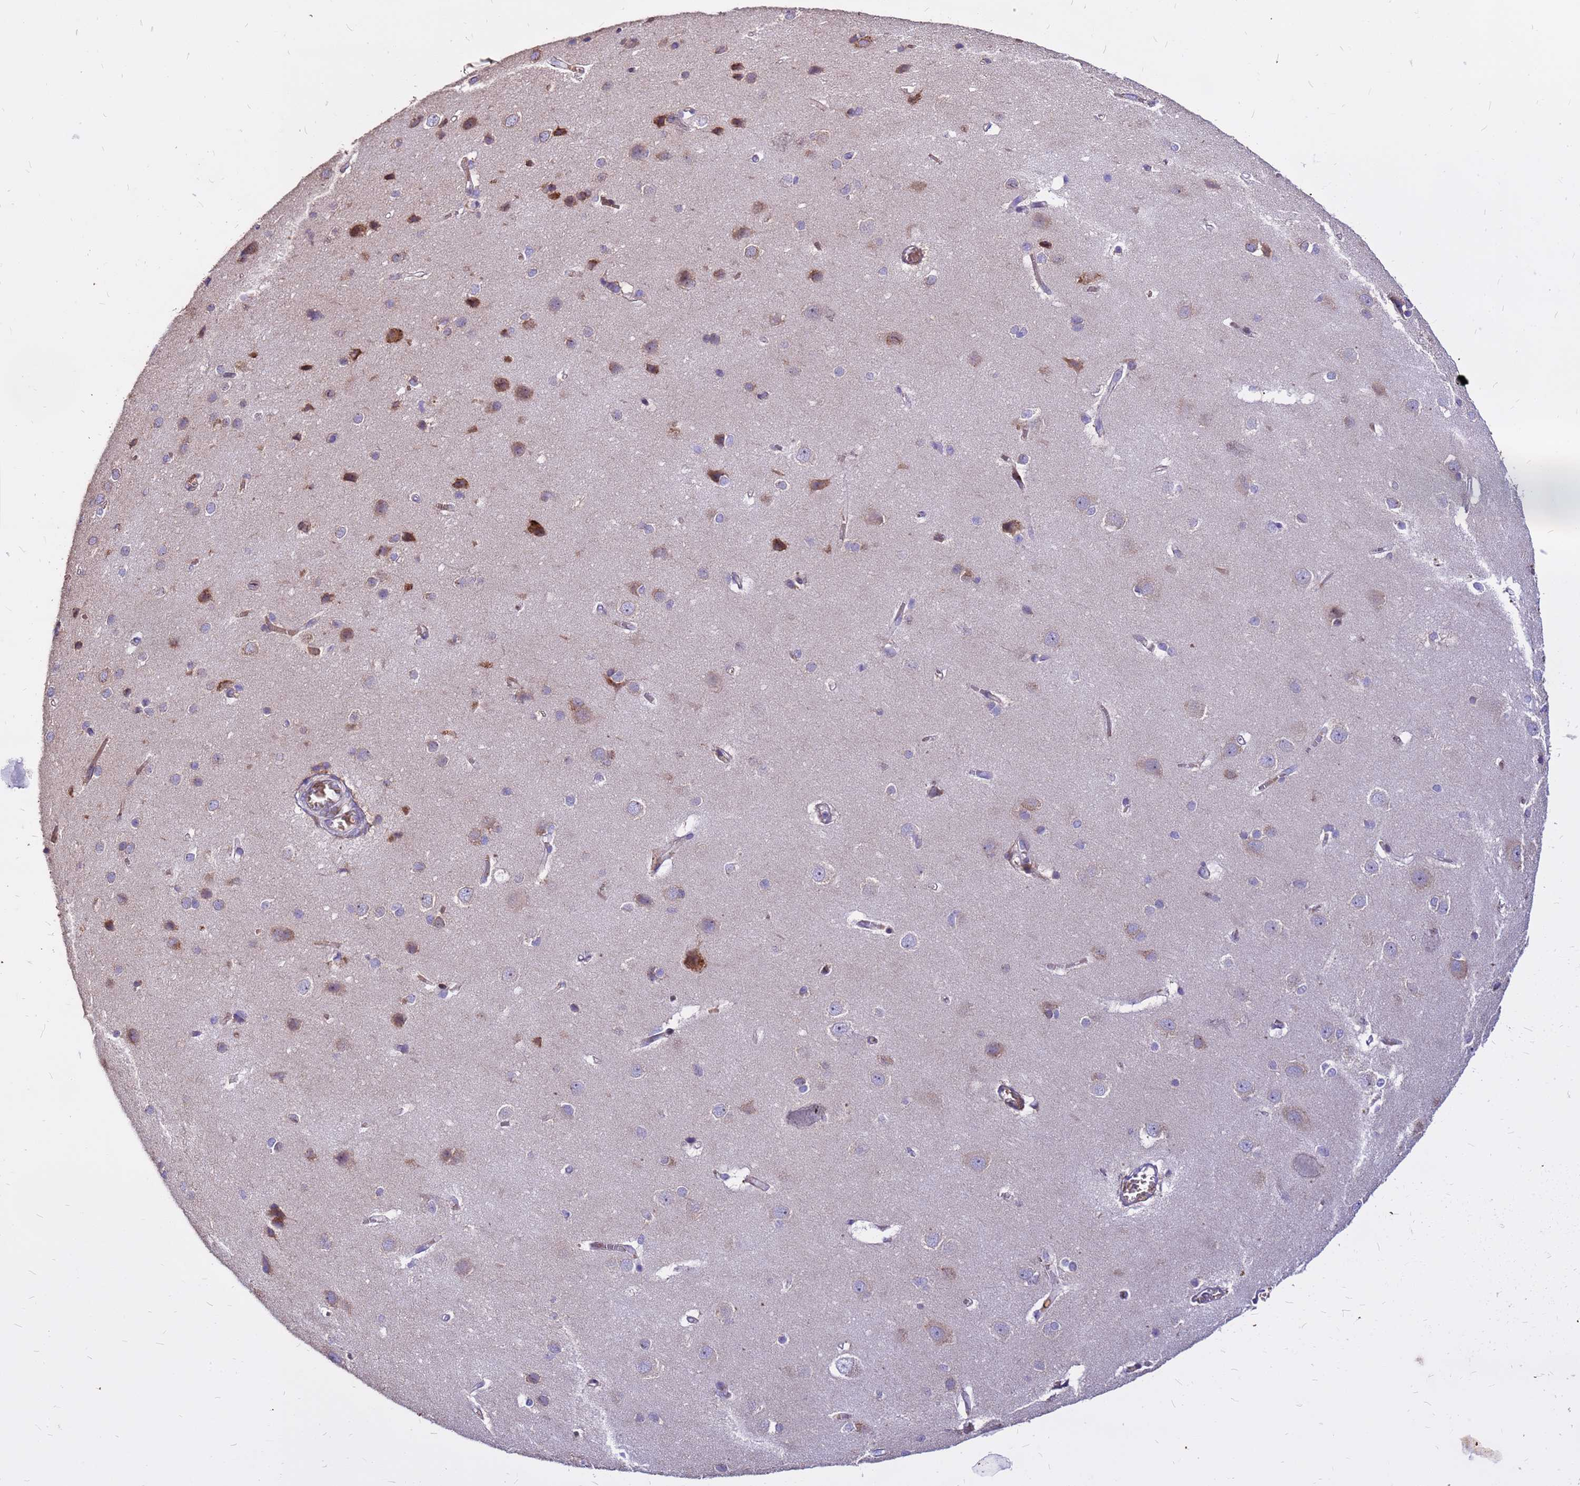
{"staining": {"intensity": "weak", "quantity": "<25%", "location": "cytoplasmic/membranous"}, "tissue": "cerebral cortex", "cell_type": "Endothelial cells", "image_type": "normal", "snomed": [{"axis": "morphology", "description": "Normal tissue, NOS"}, {"axis": "topography", "description": "Cerebral cortex"}], "caption": "A photomicrograph of human cerebral cortex is negative for staining in endothelial cells. (DAB (3,3'-diaminobenzidine) immunohistochemistry (IHC), high magnification).", "gene": "ZNF669", "patient": {"sex": "male", "age": 37}}